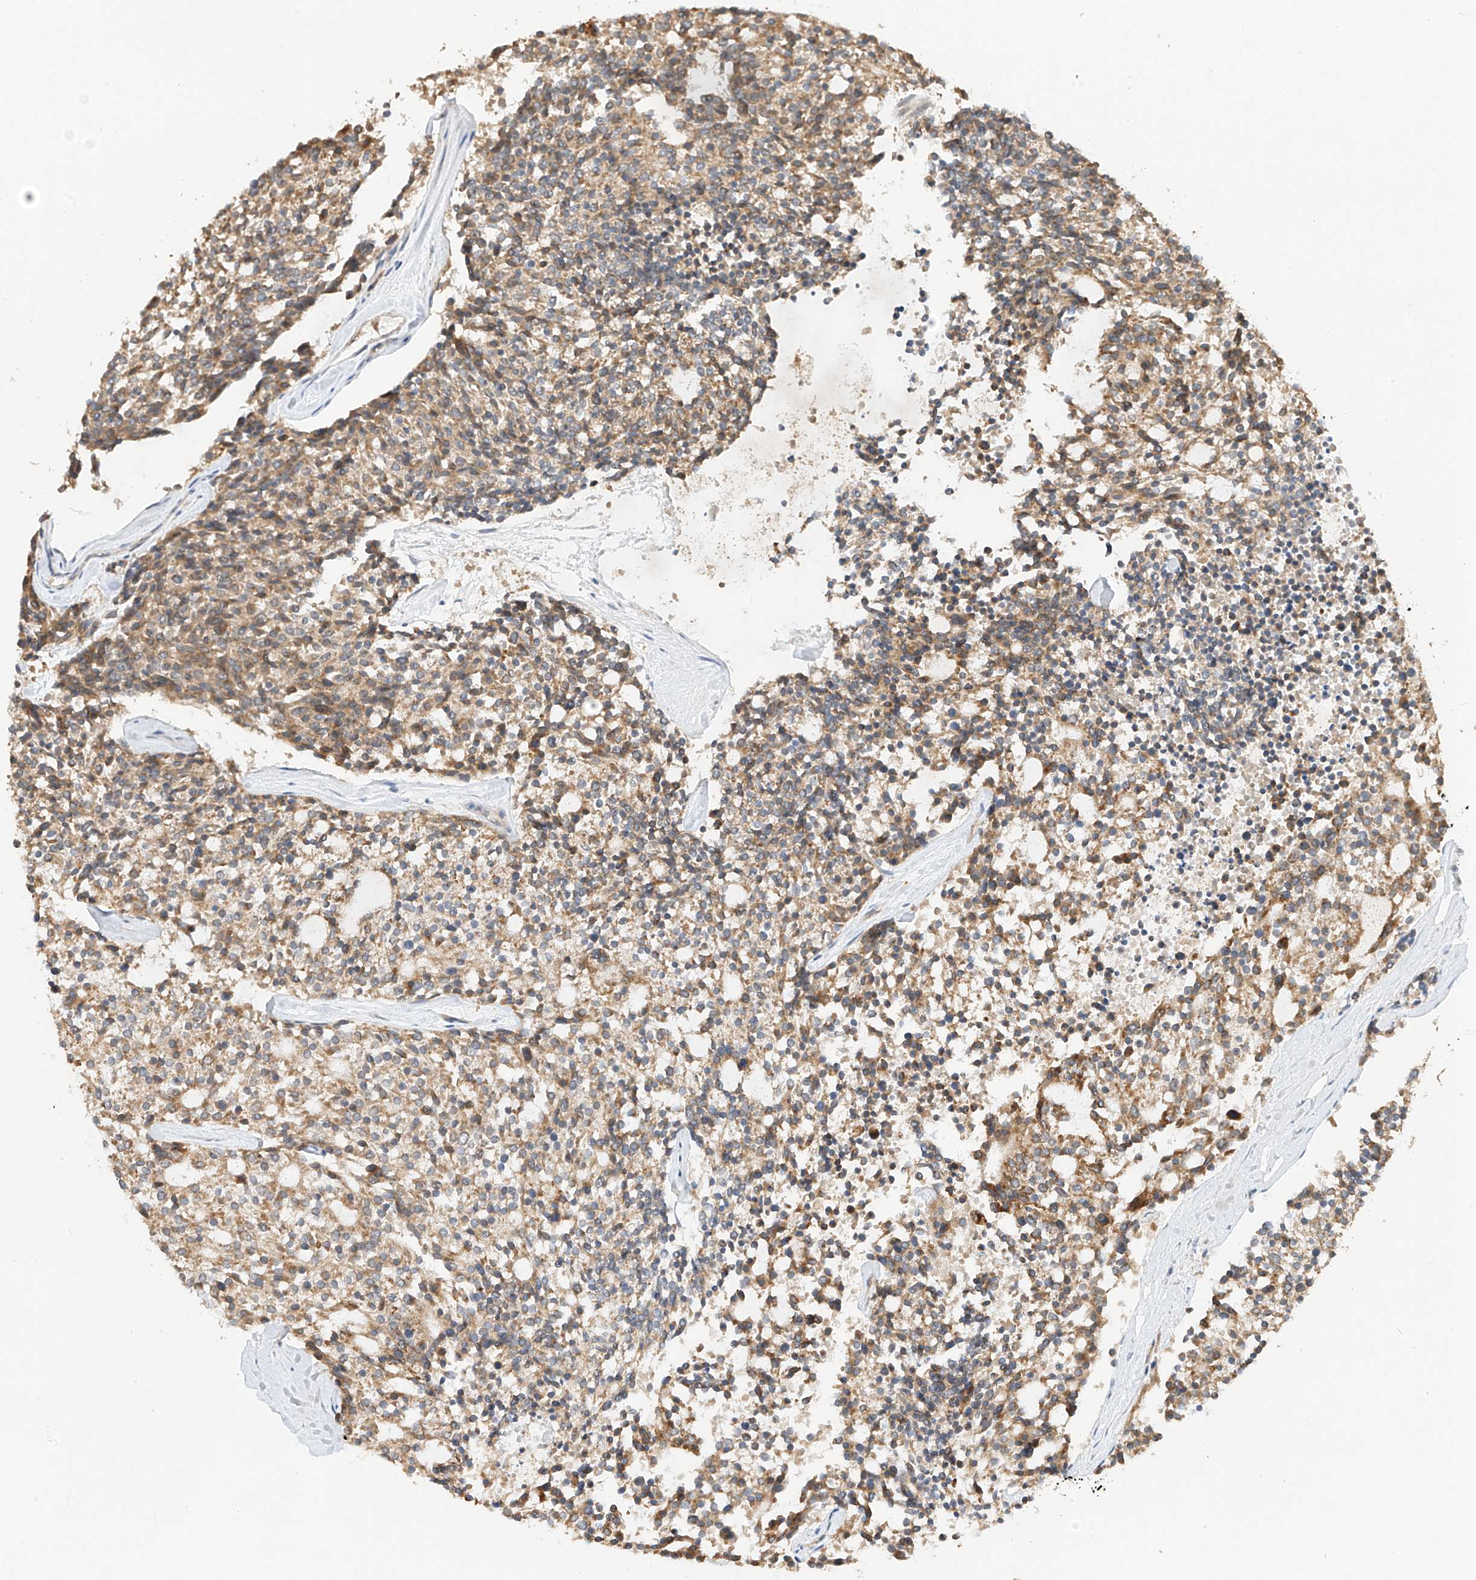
{"staining": {"intensity": "moderate", "quantity": ">75%", "location": "cytoplasmic/membranous"}, "tissue": "carcinoid", "cell_type": "Tumor cells", "image_type": "cancer", "snomed": [{"axis": "morphology", "description": "Carcinoid, malignant, NOS"}, {"axis": "topography", "description": "Pancreas"}], "caption": "High-power microscopy captured an immunohistochemistry micrograph of carcinoid, revealing moderate cytoplasmic/membranous staining in about >75% of tumor cells. (DAB = brown stain, brightfield microscopy at high magnification).", "gene": "PPA2", "patient": {"sex": "female", "age": 54}}